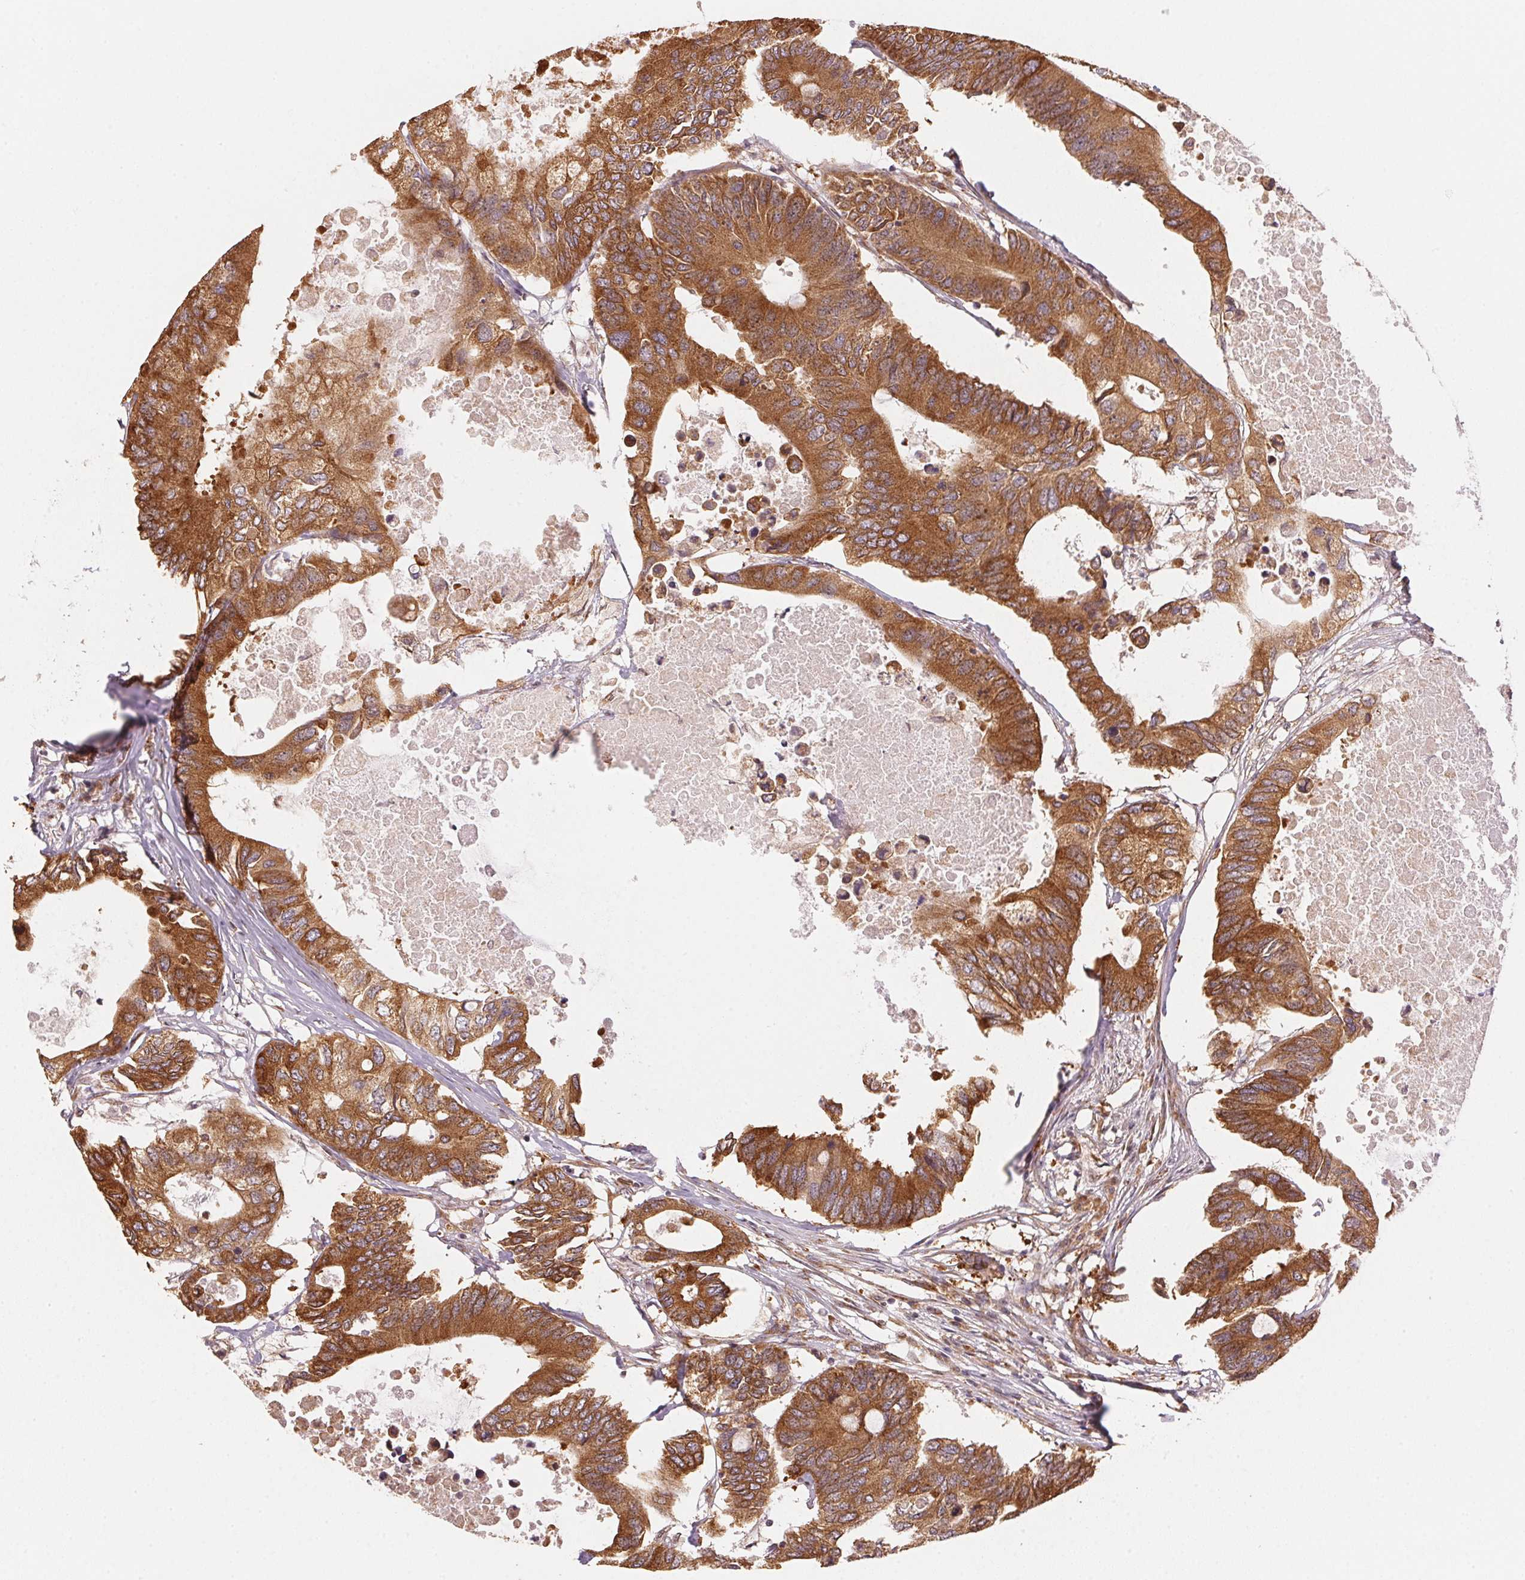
{"staining": {"intensity": "strong", "quantity": ">75%", "location": "cytoplasmic/membranous"}, "tissue": "colorectal cancer", "cell_type": "Tumor cells", "image_type": "cancer", "snomed": [{"axis": "morphology", "description": "Adenocarcinoma, NOS"}, {"axis": "topography", "description": "Colon"}], "caption": "DAB immunohistochemical staining of human adenocarcinoma (colorectal) exhibits strong cytoplasmic/membranous protein staining in about >75% of tumor cells. Using DAB (brown) and hematoxylin (blue) stains, captured at high magnification using brightfield microscopy.", "gene": "STRN4", "patient": {"sex": "male", "age": 71}}